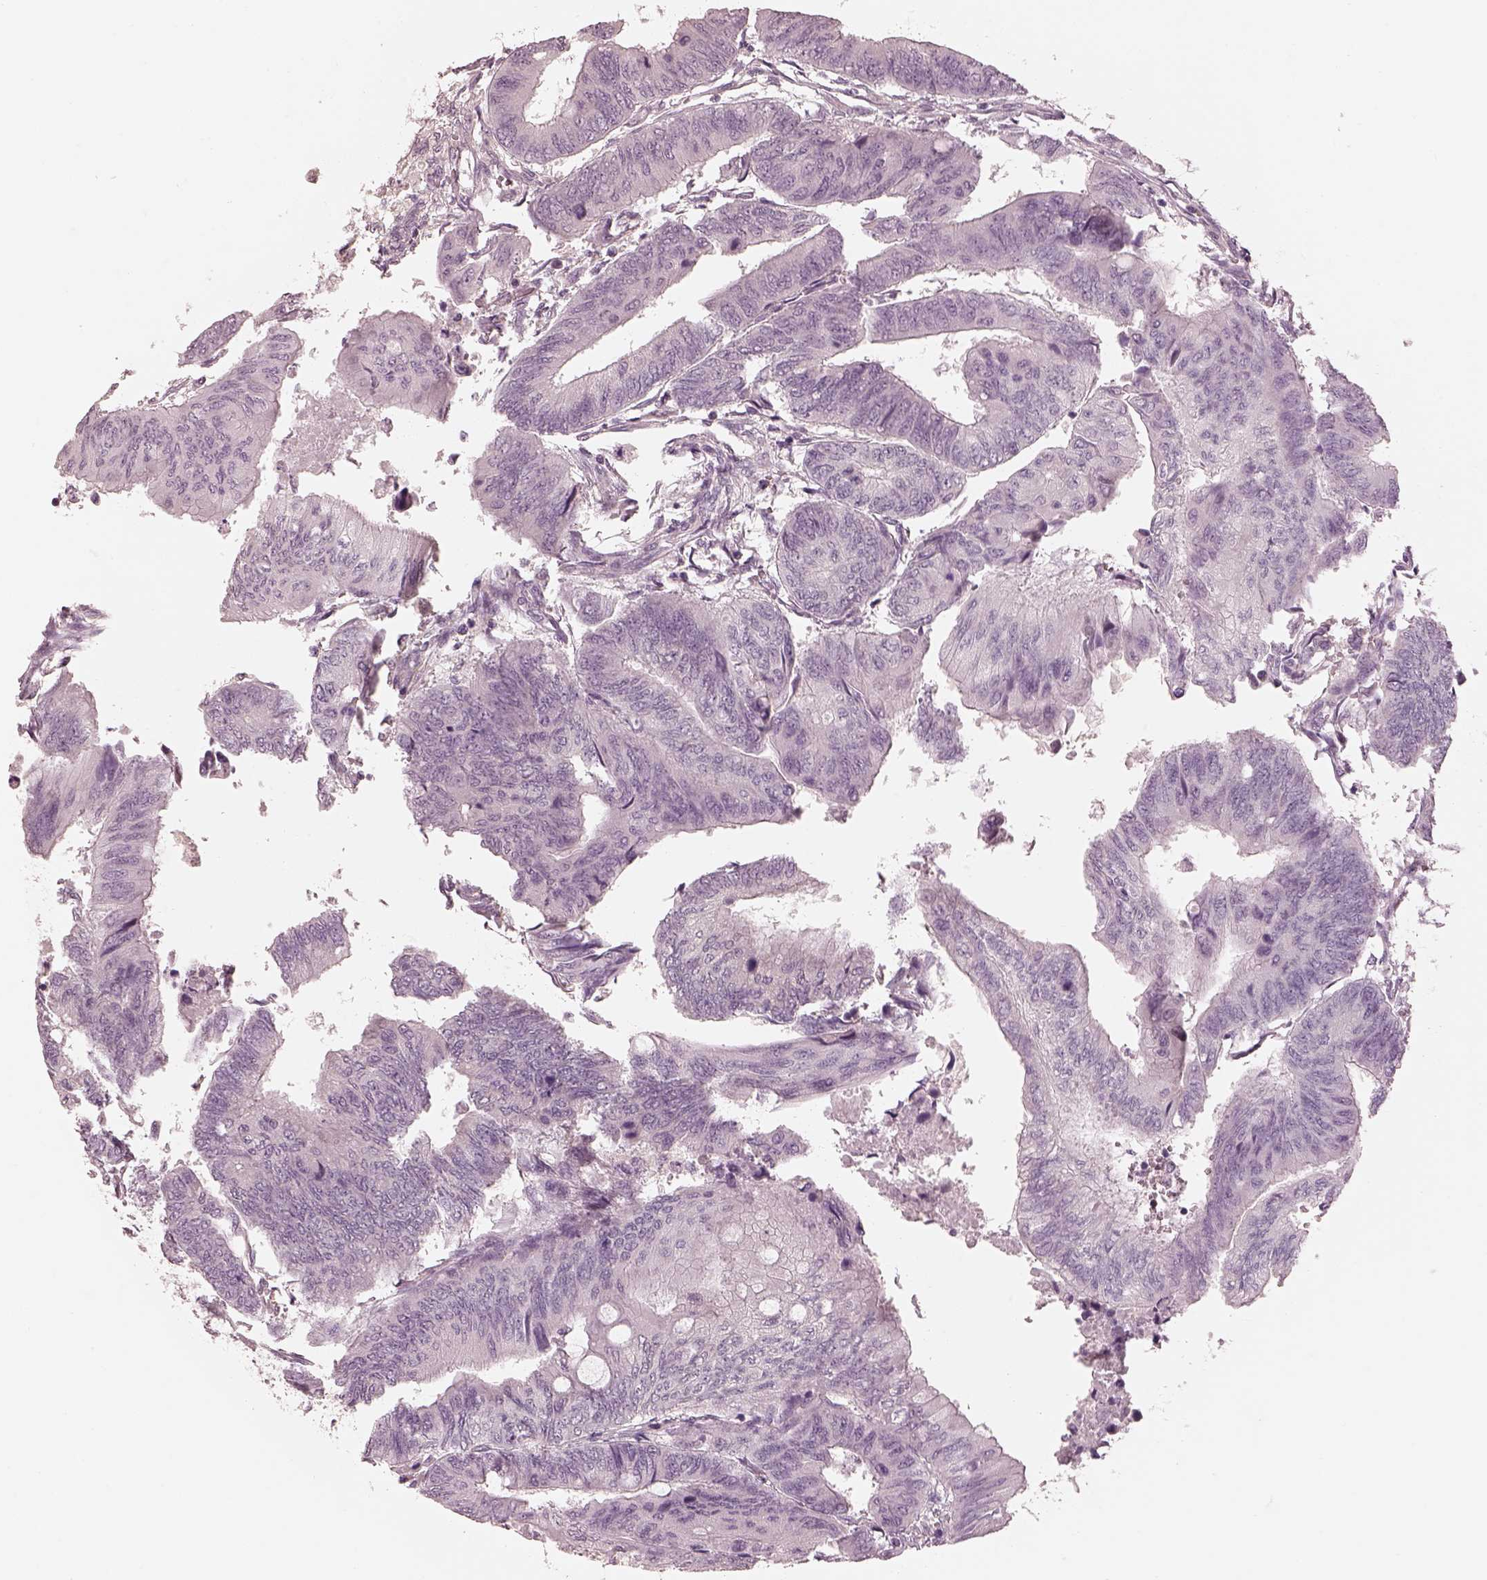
{"staining": {"intensity": "negative", "quantity": "none", "location": "none"}, "tissue": "colorectal cancer", "cell_type": "Tumor cells", "image_type": "cancer", "snomed": [{"axis": "morphology", "description": "Normal tissue, NOS"}, {"axis": "morphology", "description": "Adenocarcinoma, NOS"}, {"axis": "topography", "description": "Rectum"}, {"axis": "topography", "description": "Peripheral nerve tissue"}], "caption": "This is a image of immunohistochemistry staining of colorectal cancer (adenocarcinoma), which shows no positivity in tumor cells.", "gene": "PRKACG", "patient": {"sex": "male", "age": 92}}